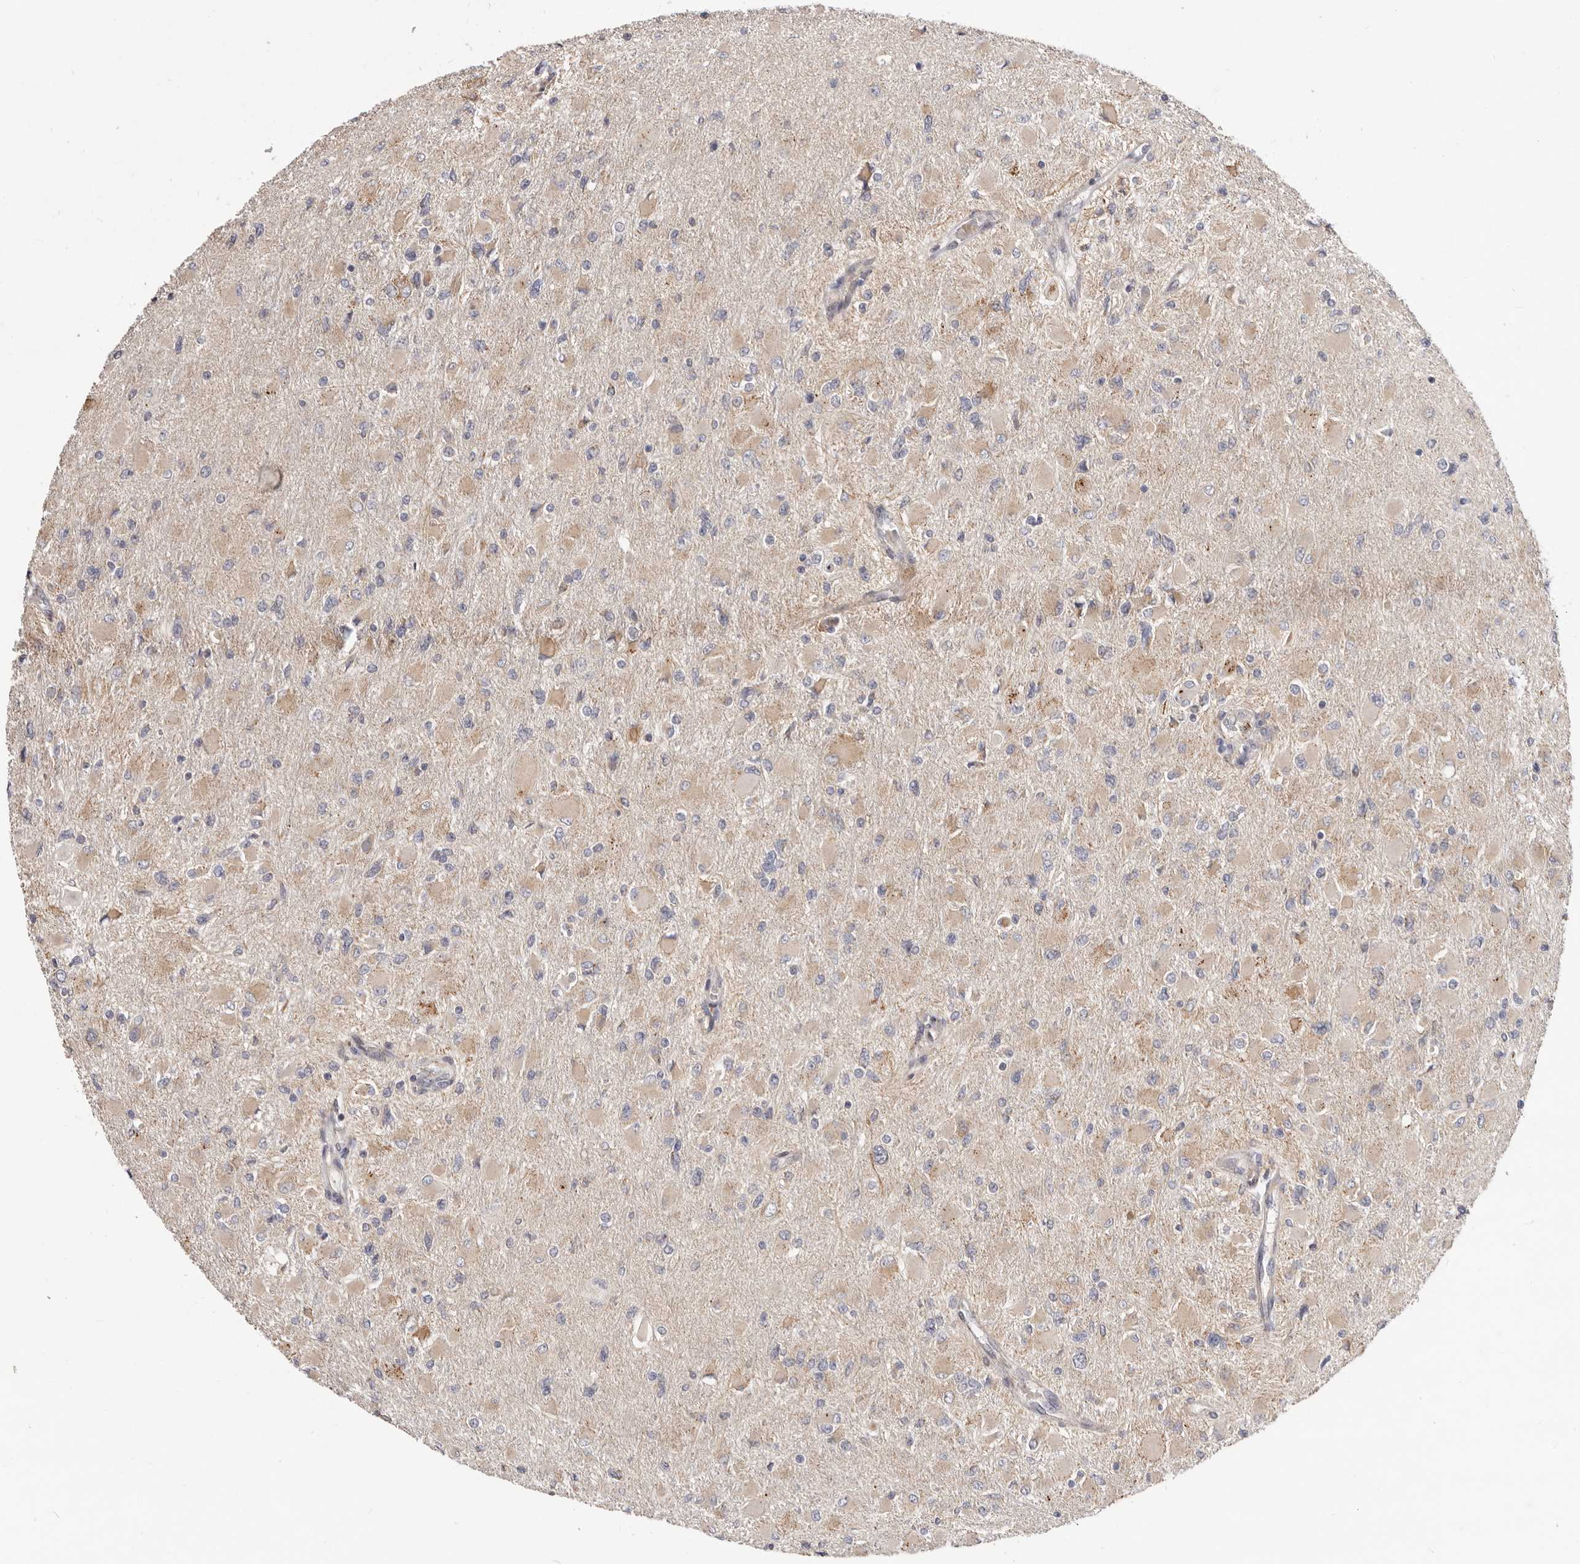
{"staining": {"intensity": "weak", "quantity": "25%-75%", "location": "cytoplasmic/membranous"}, "tissue": "glioma", "cell_type": "Tumor cells", "image_type": "cancer", "snomed": [{"axis": "morphology", "description": "Glioma, malignant, High grade"}, {"axis": "topography", "description": "Cerebral cortex"}], "caption": "Protein expression by immunohistochemistry (IHC) reveals weak cytoplasmic/membranous expression in about 25%-75% of tumor cells in high-grade glioma (malignant).", "gene": "TOR3A", "patient": {"sex": "female", "age": 36}}